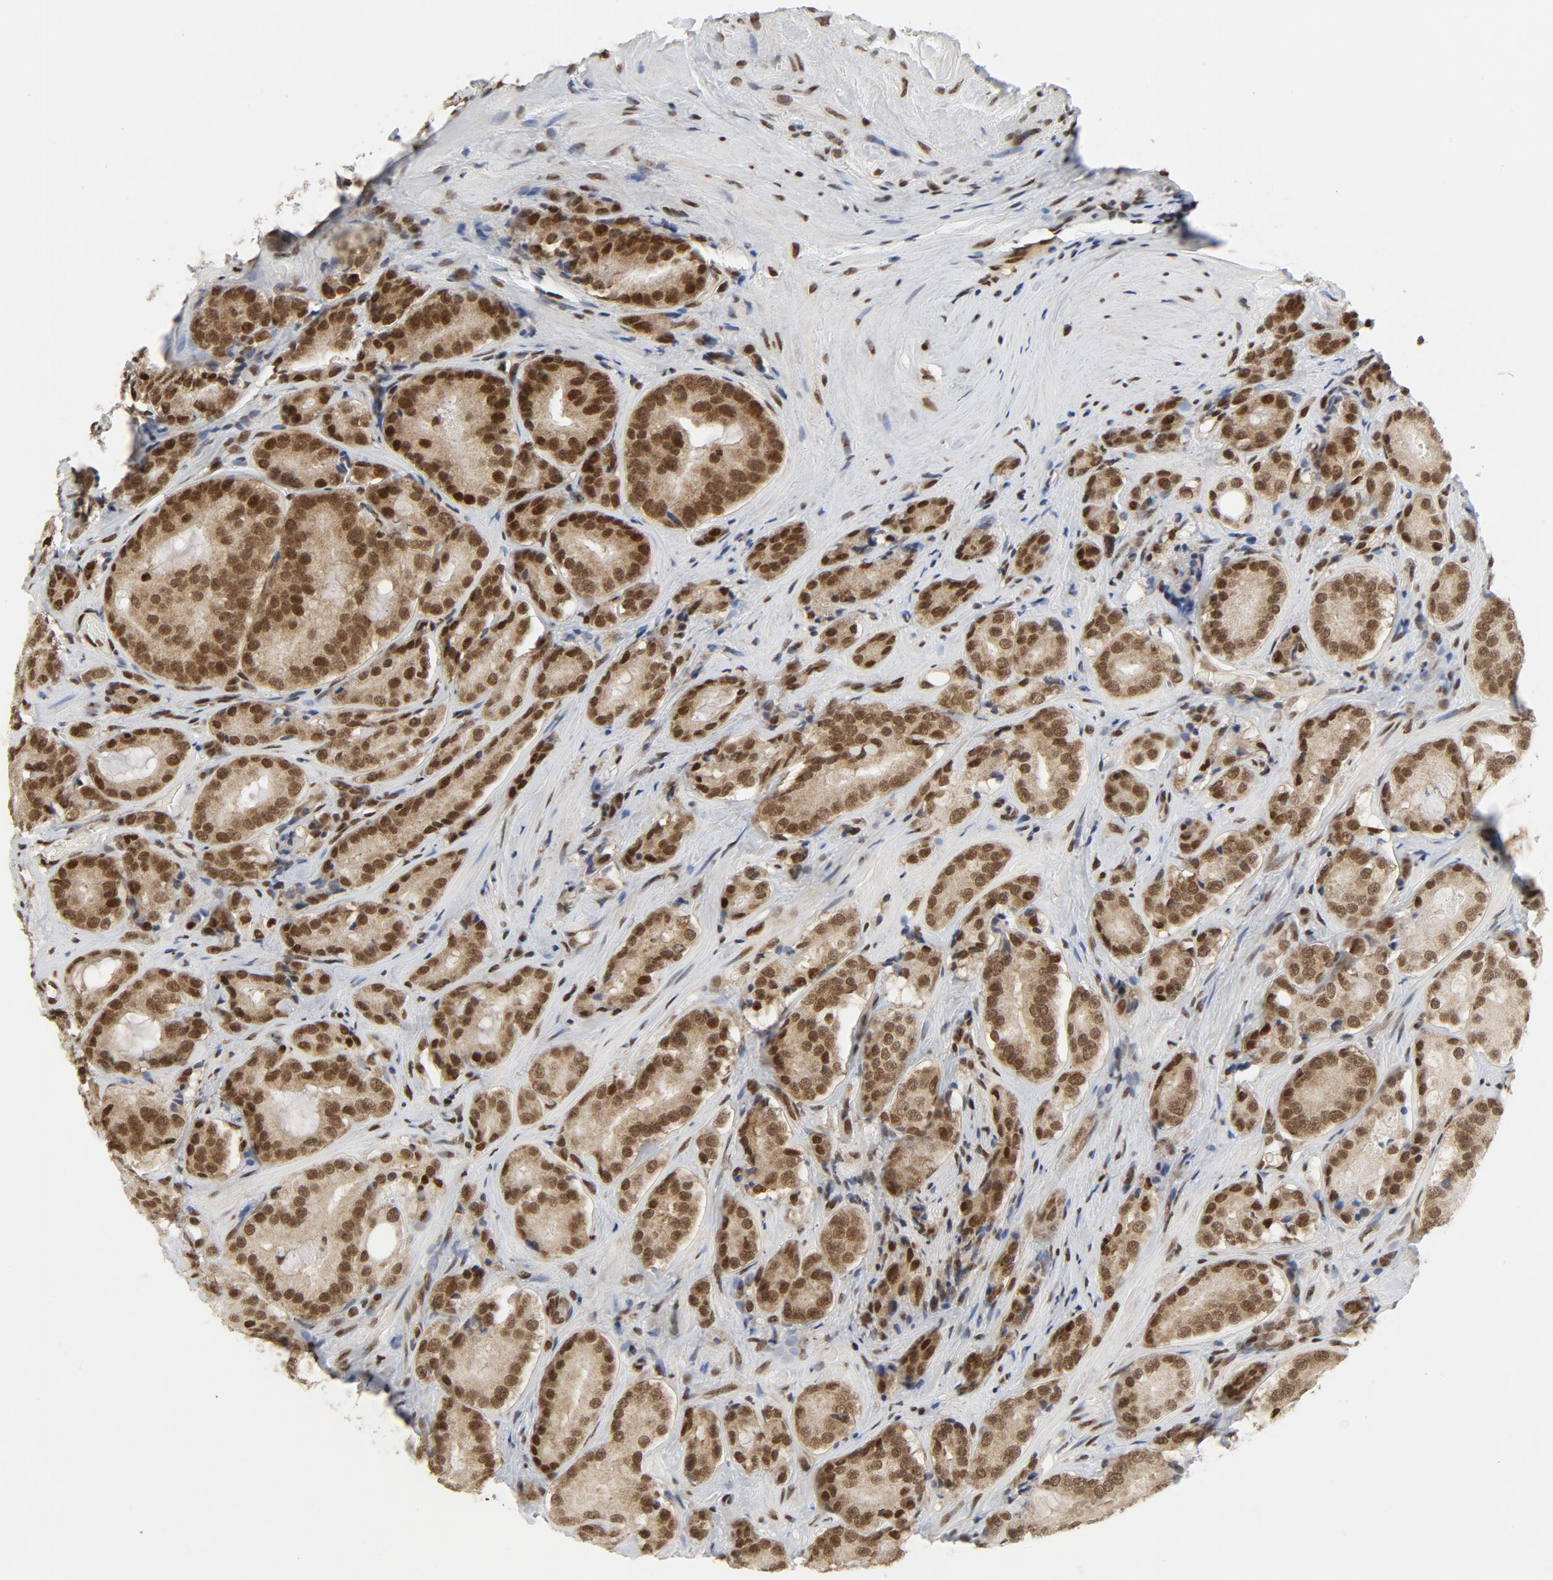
{"staining": {"intensity": "strong", "quantity": ">75%", "location": "nuclear"}, "tissue": "prostate cancer", "cell_type": "Tumor cells", "image_type": "cancer", "snomed": [{"axis": "morphology", "description": "Adenocarcinoma, High grade"}, {"axis": "topography", "description": "Prostate"}], "caption": "About >75% of tumor cells in human prostate high-grade adenocarcinoma exhibit strong nuclear protein expression as visualized by brown immunohistochemical staining.", "gene": "ERCC1", "patient": {"sex": "male", "age": 70}}